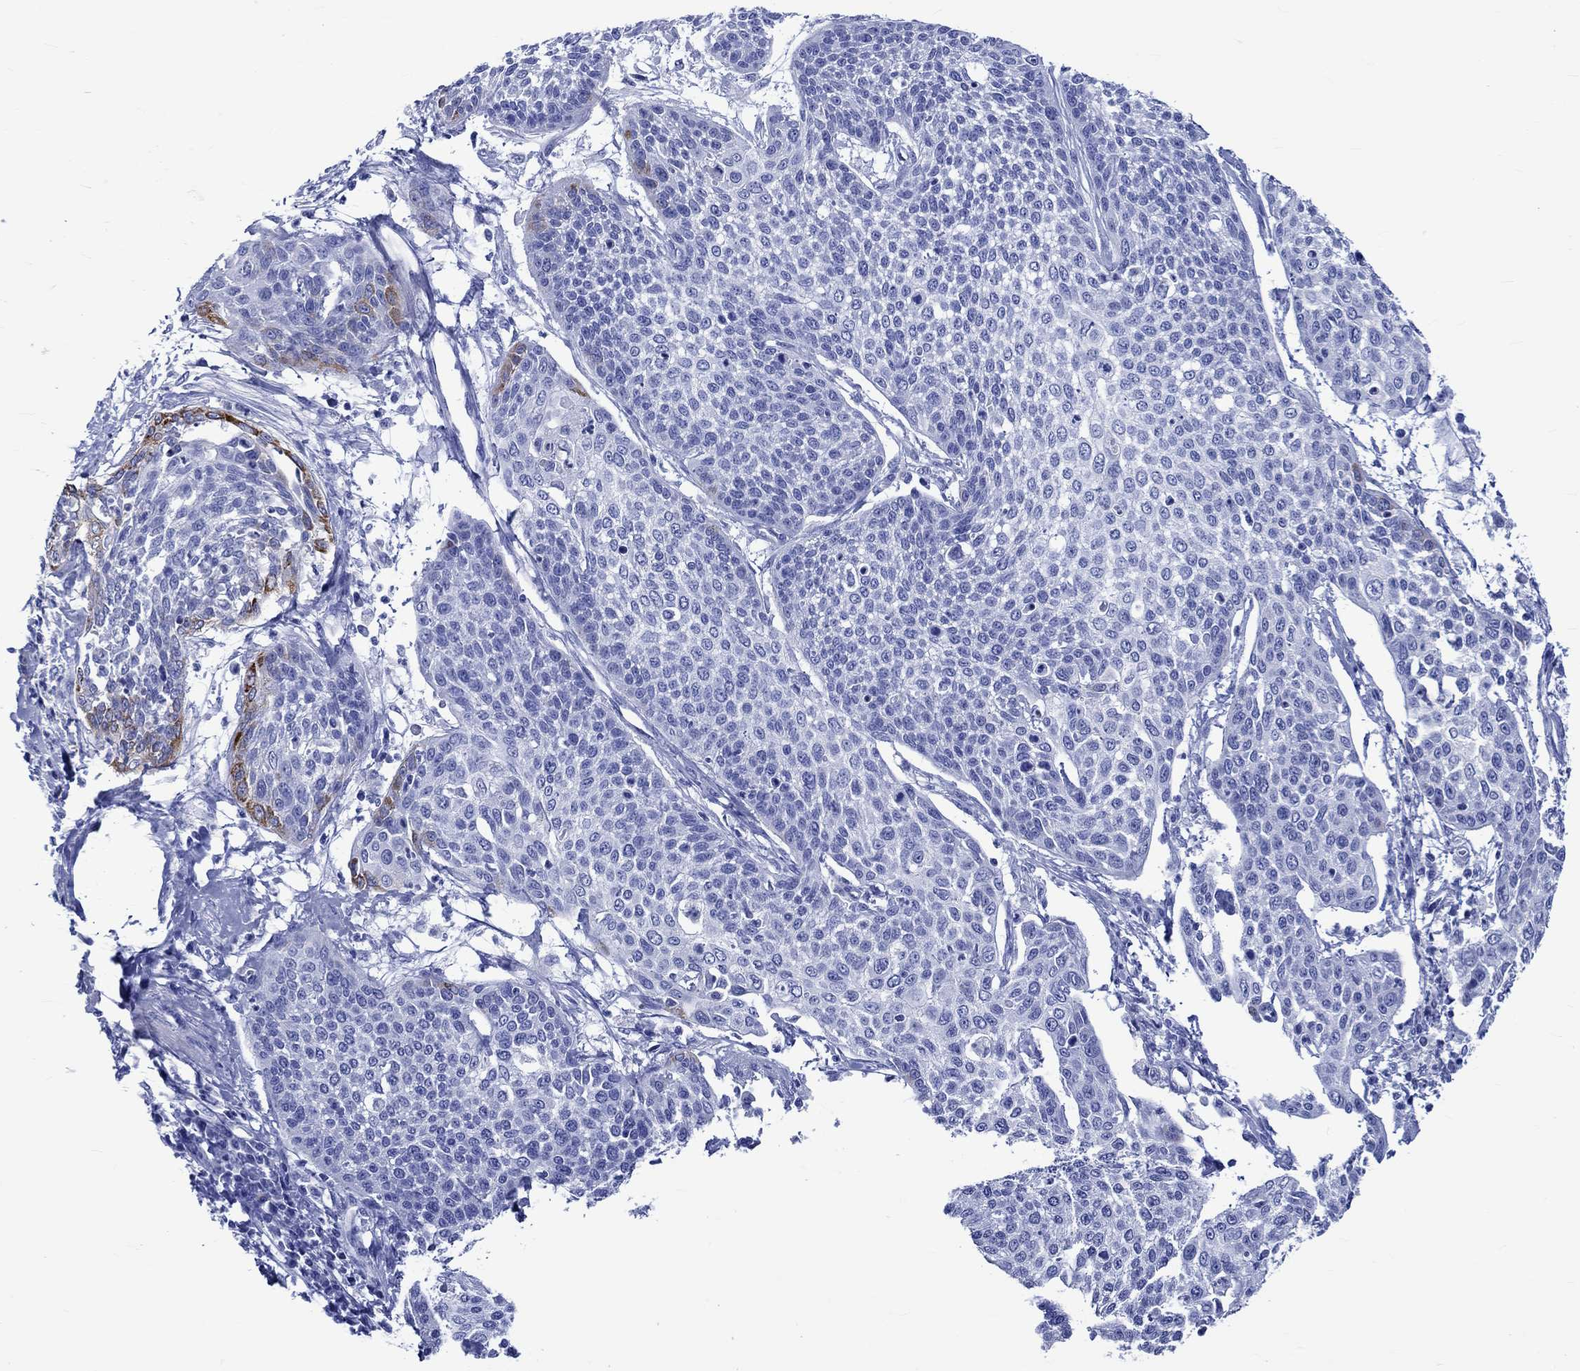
{"staining": {"intensity": "negative", "quantity": "none", "location": "none"}, "tissue": "cervical cancer", "cell_type": "Tumor cells", "image_type": "cancer", "snomed": [{"axis": "morphology", "description": "Squamous cell carcinoma, NOS"}, {"axis": "topography", "description": "Cervix"}], "caption": "Immunohistochemistry (IHC) image of neoplastic tissue: human cervical cancer stained with DAB (3,3'-diaminobenzidine) reveals no significant protein staining in tumor cells.", "gene": "KLHL33", "patient": {"sex": "female", "age": 34}}